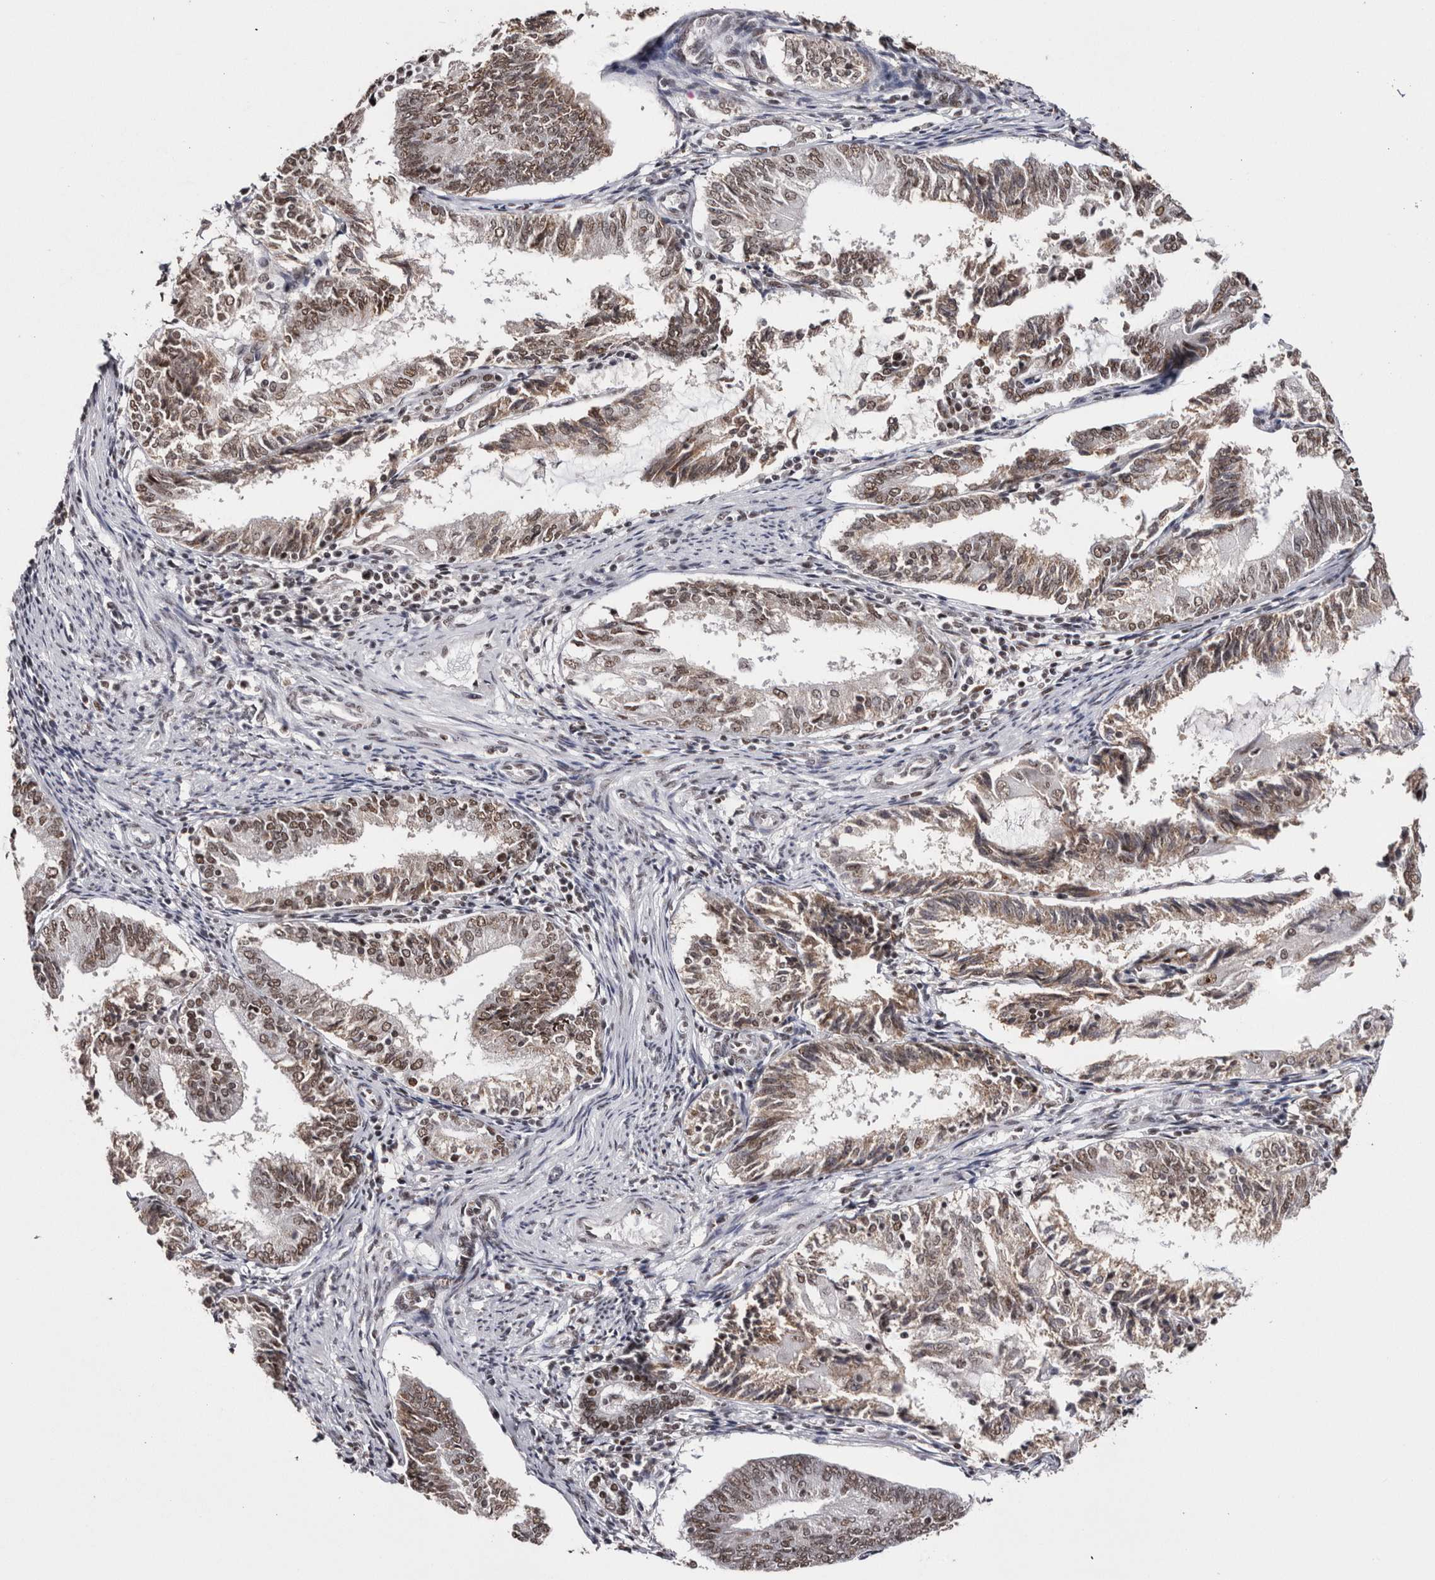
{"staining": {"intensity": "moderate", "quantity": ">75%", "location": "nuclear"}, "tissue": "endometrial cancer", "cell_type": "Tumor cells", "image_type": "cancer", "snomed": [{"axis": "morphology", "description": "Adenocarcinoma, NOS"}, {"axis": "topography", "description": "Endometrium"}], "caption": "Immunohistochemistry (DAB (3,3'-diaminobenzidine)) staining of human endometrial cancer (adenocarcinoma) exhibits moderate nuclear protein staining in about >75% of tumor cells.", "gene": "SMC1A", "patient": {"sex": "female", "age": 81}}